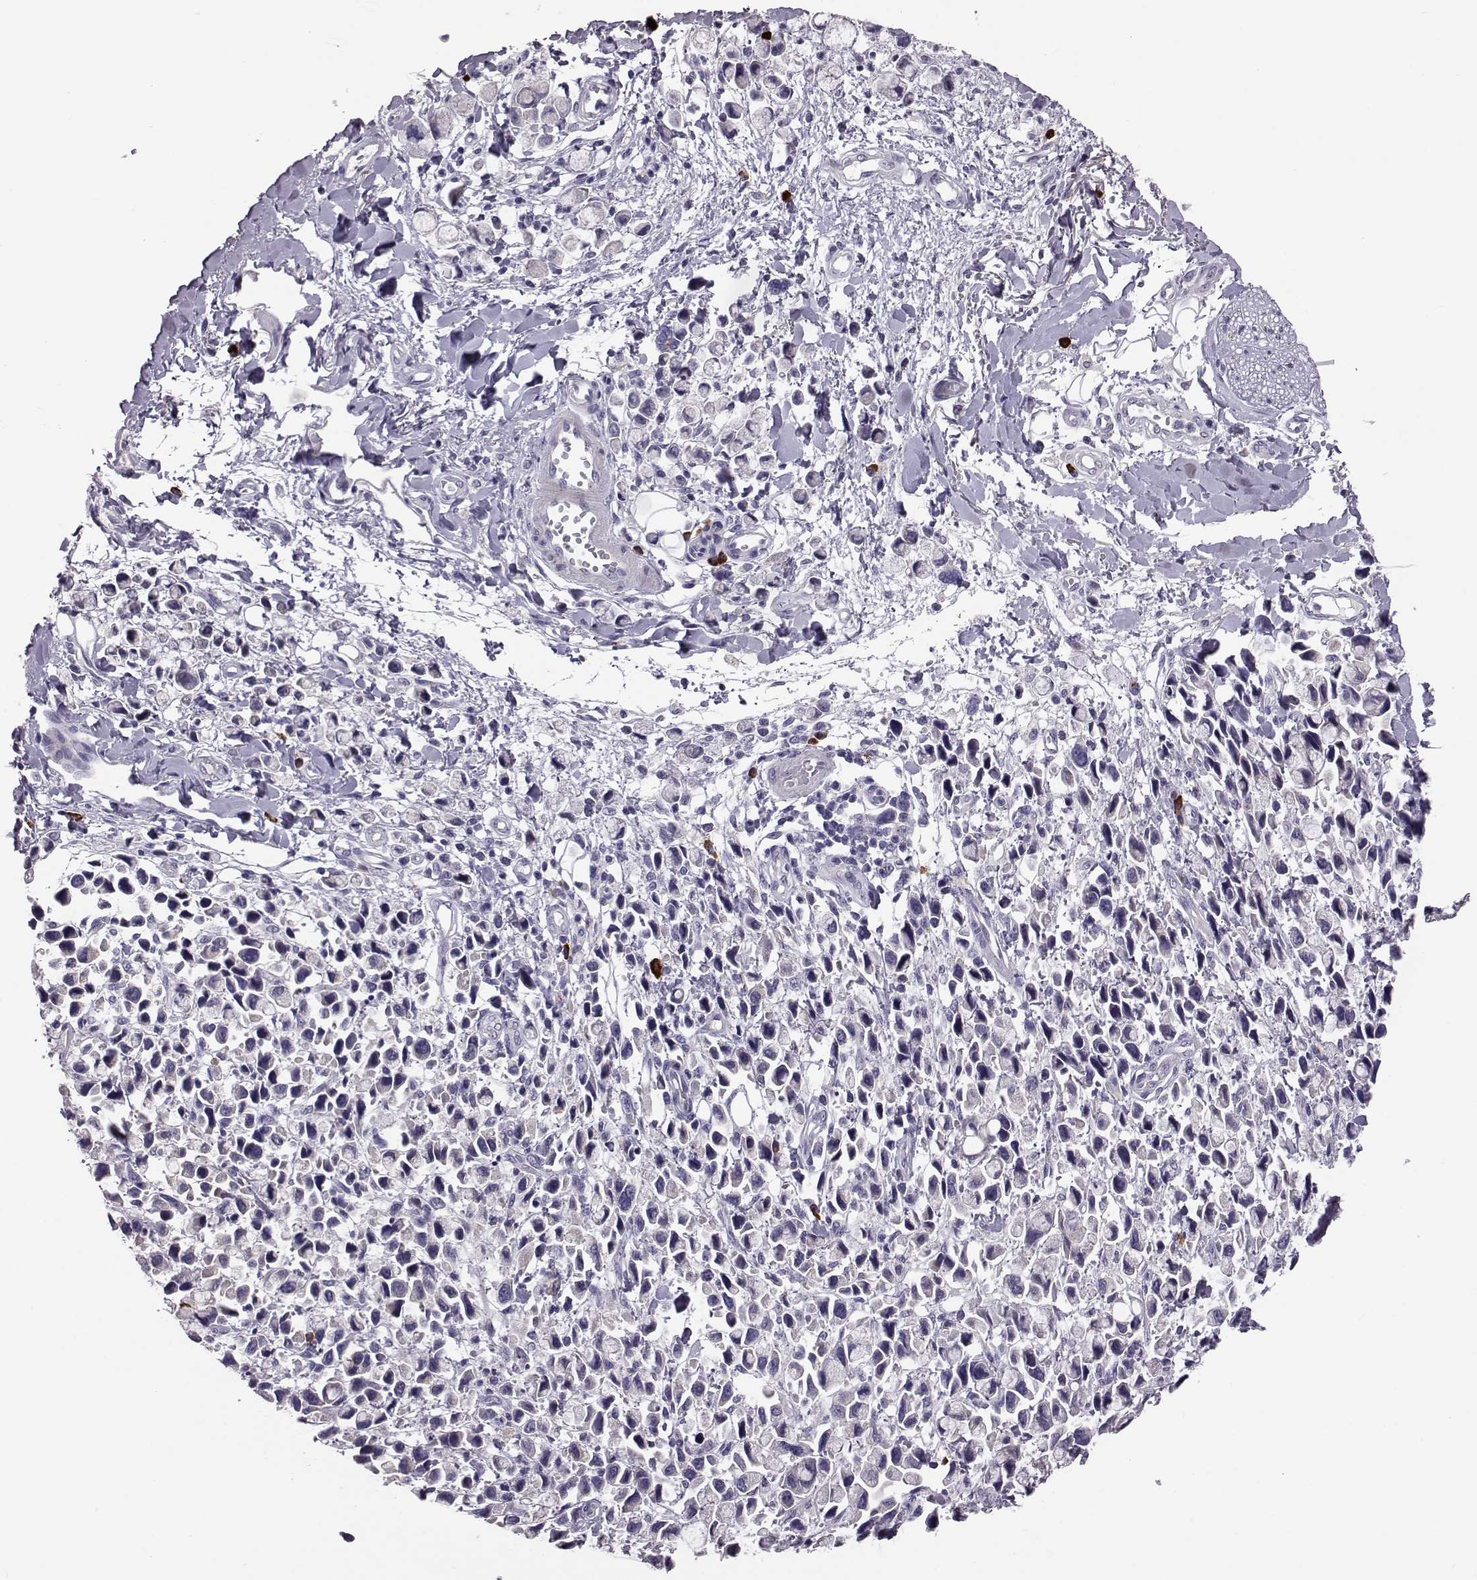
{"staining": {"intensity": "negative", "quantity": "none", "location": "none"}, "tissue": "stomach cancer", "cell_type": "Tumor cells", "image_type": "cancer", "snomed": [{"axis": "morphology", "description": "Adenocarcinoma, NOS"}, {"axis": "topography", "description": "Stomach"}], "caption": "An immunohistochemistry micrograph of adenocarcinoma (stomach) is shown. There is no staining in tumor cells of adenocarcinoma (stomach). (DAB immunohistochemistry with hematoxylin counter stain).", "gene": "ADGRG5", "patient": {"sex": "female", "age": 81}}